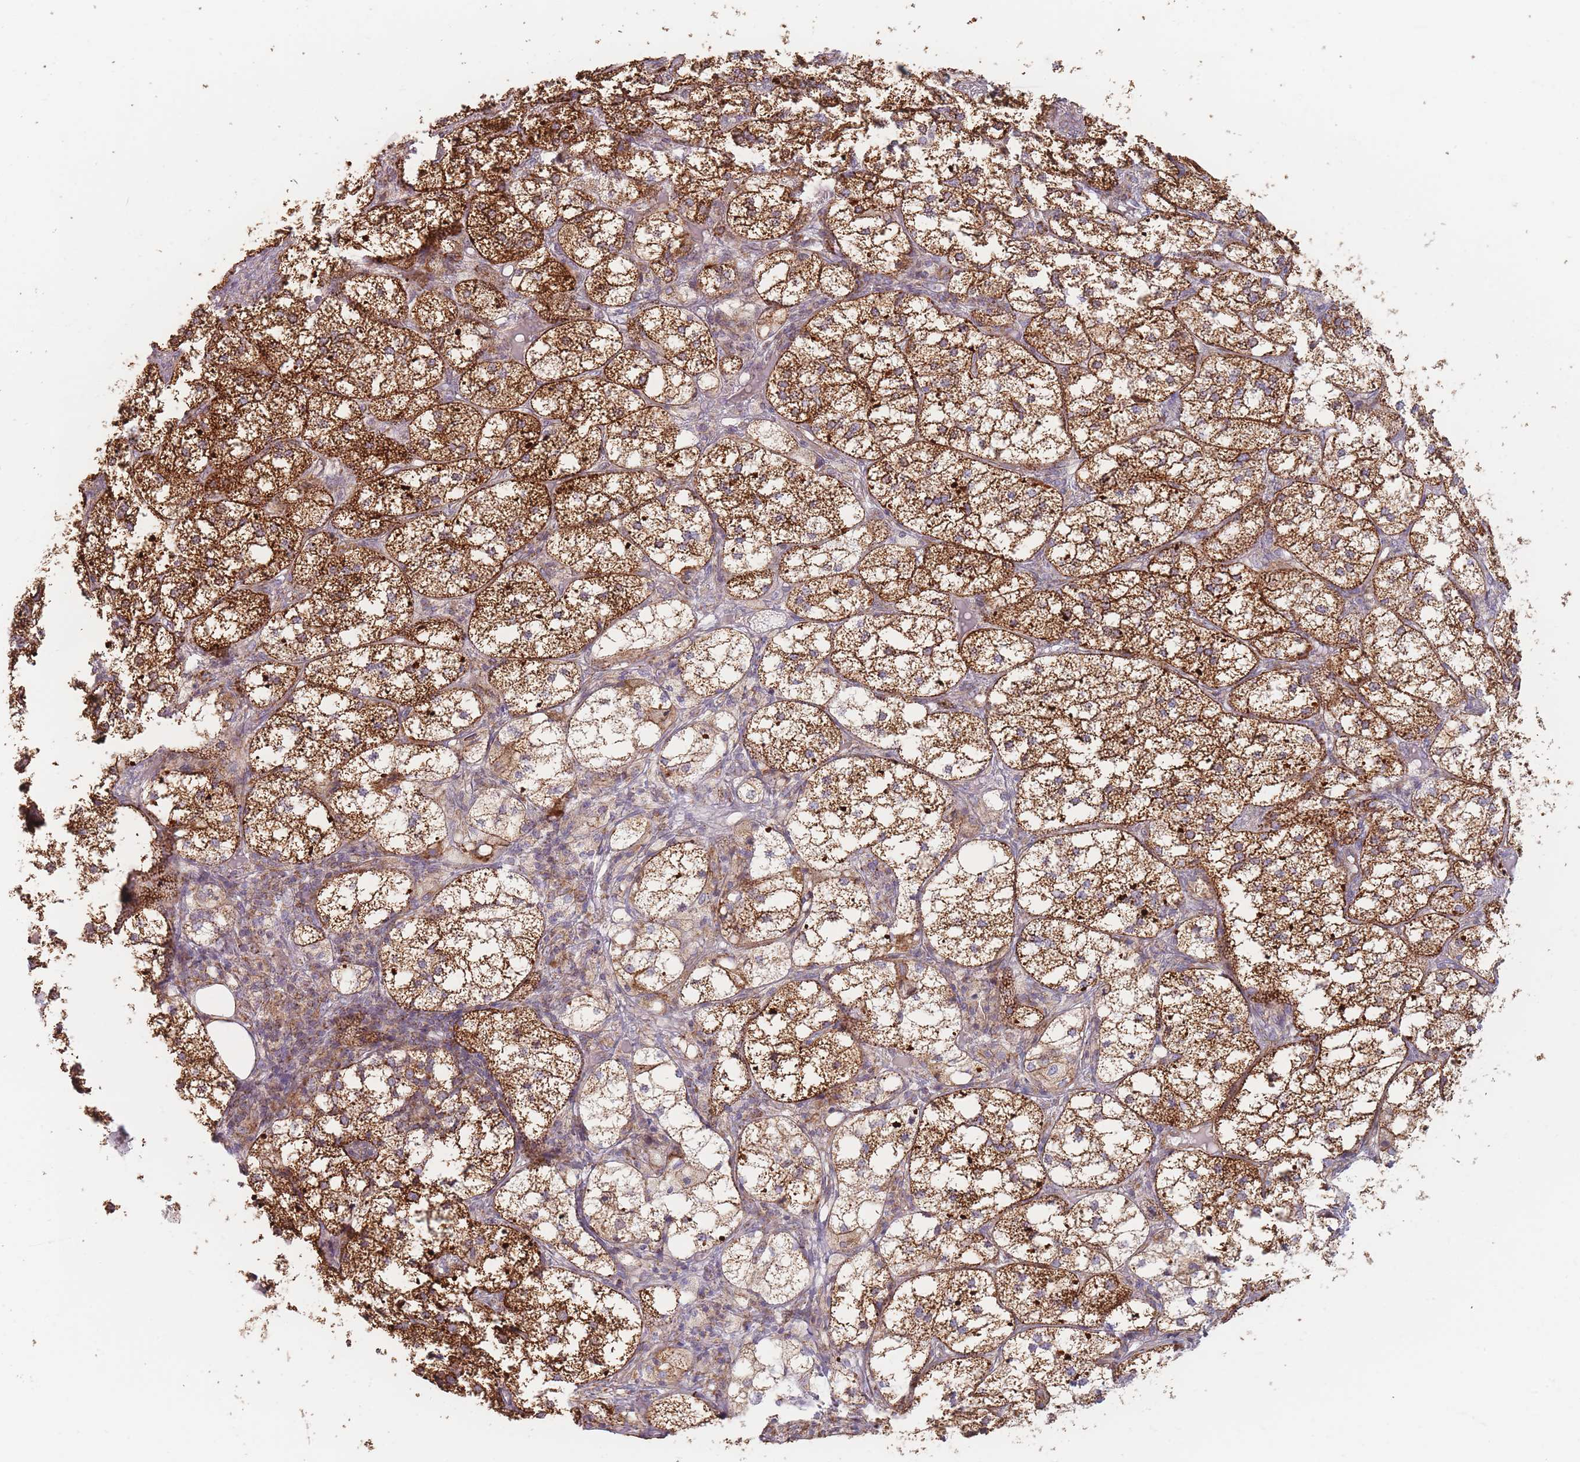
{"staining": {"intensity": "strong", "quantity": ">75%", "location": "cytoplasmic/membranous"}, "tissue": "adrenal gland", "cell_type": "Glandular cells", "image_type": "normal", "snomed": [{"axis": "morphology", "description": "Normal tissue, NOS"}, {"axis": "topography", "description": "Adrenal gland"}], "caption": "About >75% of glandular cells in normal human adrenal gland show strong cytoplasmic/membranous protein expression as visualized by brown immunohistochemical staining.", "gene": "ESRP2", "patient": {"sex": "female", "age": 61}}